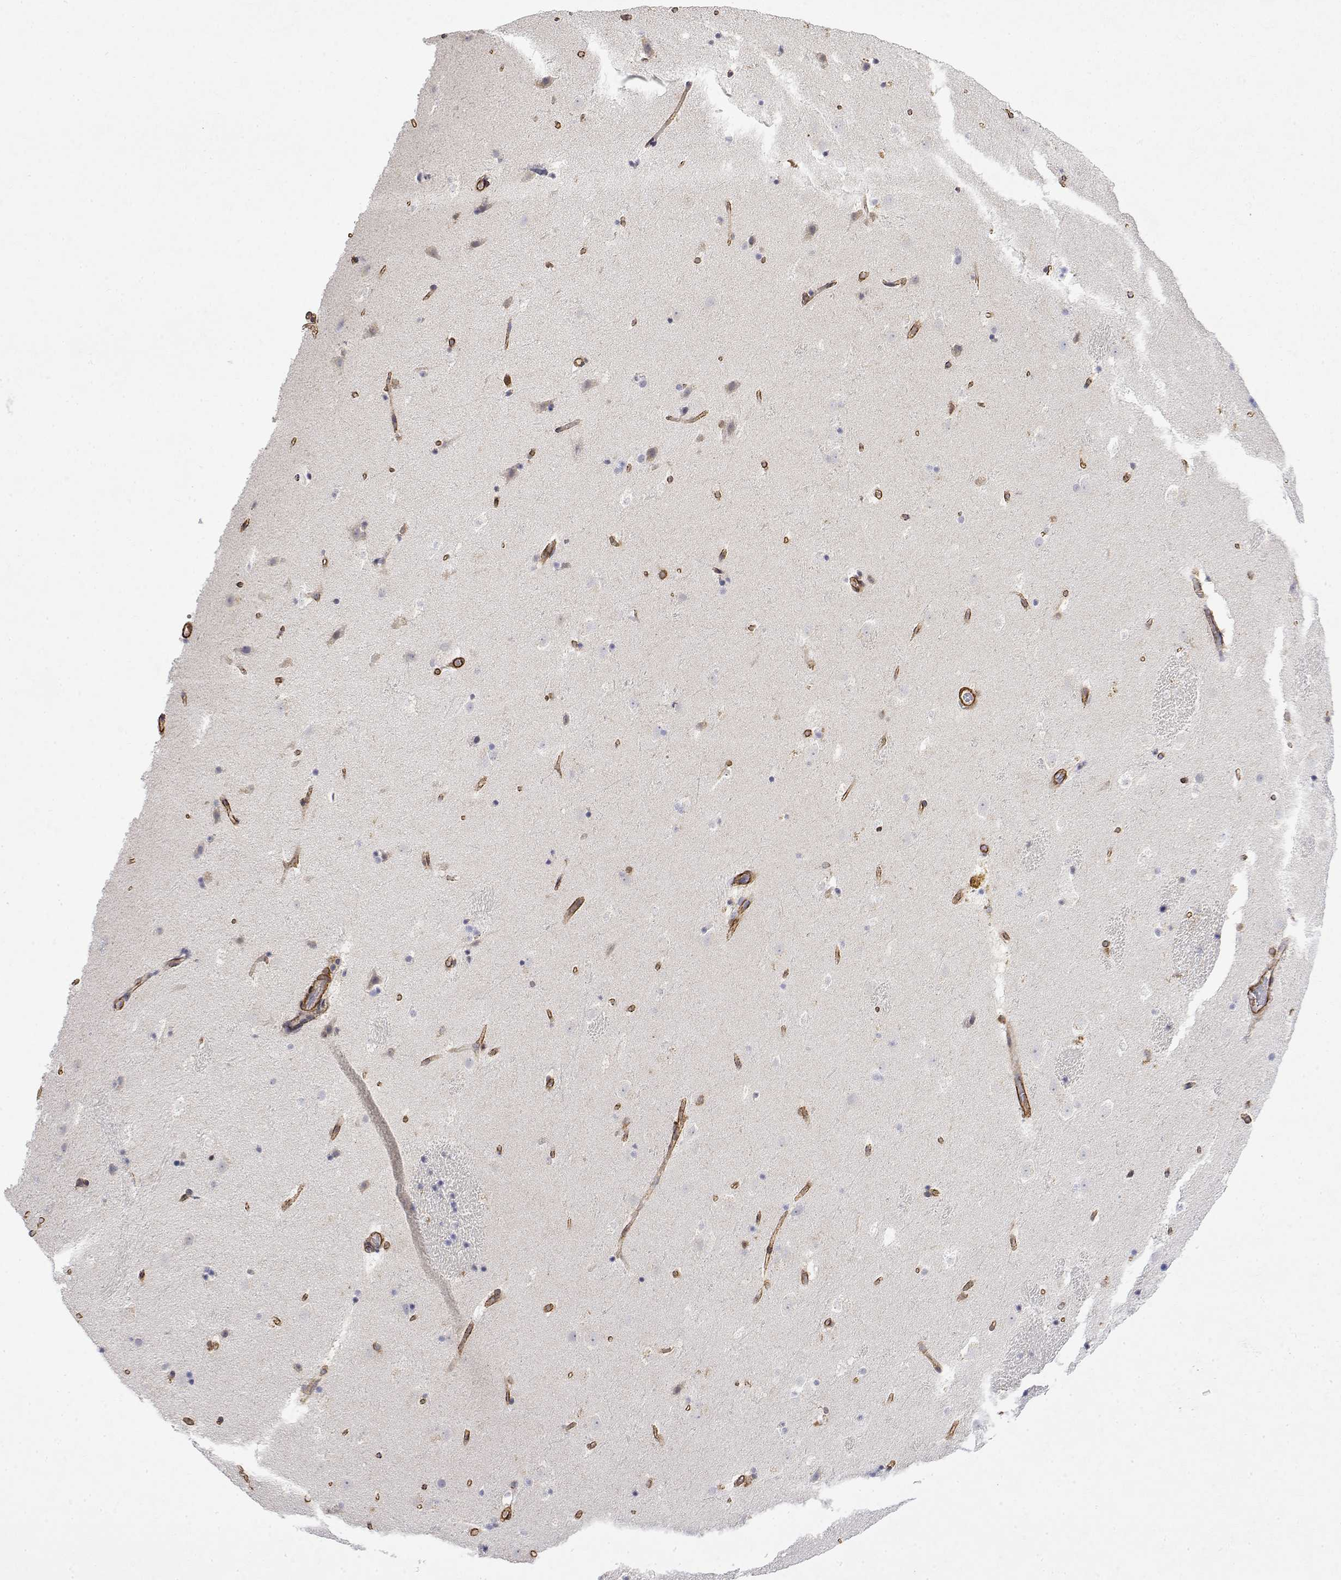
{"staining": {"intensity": "negative", "quantity": "none", "location": "none"}, "tissue": "caudate", "cell_type": "Glial cells", "image_type": "normal", "snomed": [{"axis": "morphology", "description": "Normal tissue, NOS"}, {"axis": "topography", "description": "Lateral ventricle wall"}], "caption": "Glial cells show no significant positivity in unremarkable caudate.", "gene": "SOWAHD", "patient": {"sex": "male", "age": 37}}